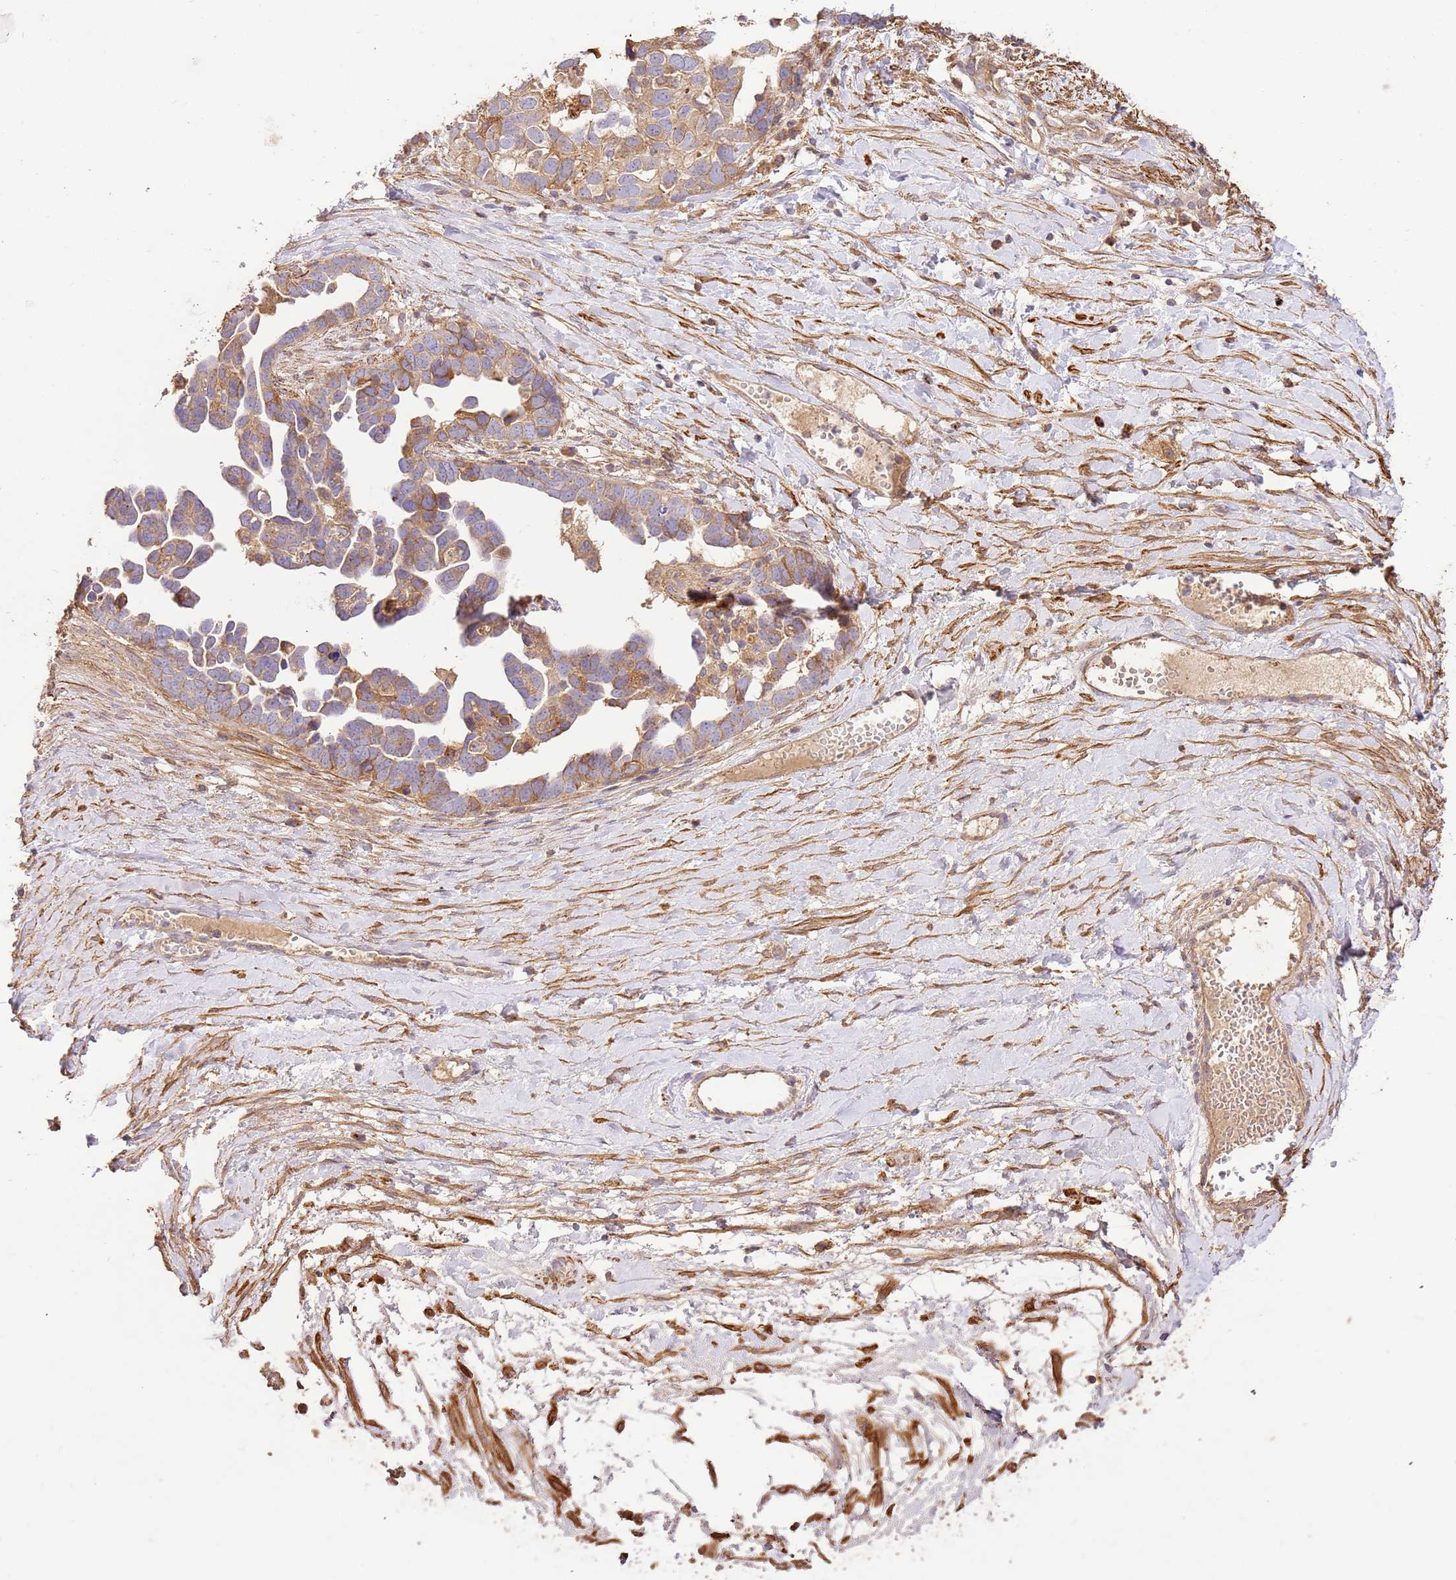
{"staining": {"intensity": "weak", "quantity": ">75%", "location": "cytoplasmic/membranous"}, "tissue": "ovarian cancer", "cell_type": "Tumor cells", "image_type": "cancer", "snomed": [{"axis": "morphology", "description": "Cystadenocarcinoma, serous, NOS"}, {"axis": "topography", "description": "Ovary"}], "caption": "Ovarian cancer stained for a protein (brown) exhibits weak cytoplasmic/membranous positive positivity in about >75% of tumor cells.", "gene": "CEP55", "patient": {"sex": "female", "age": 54}}